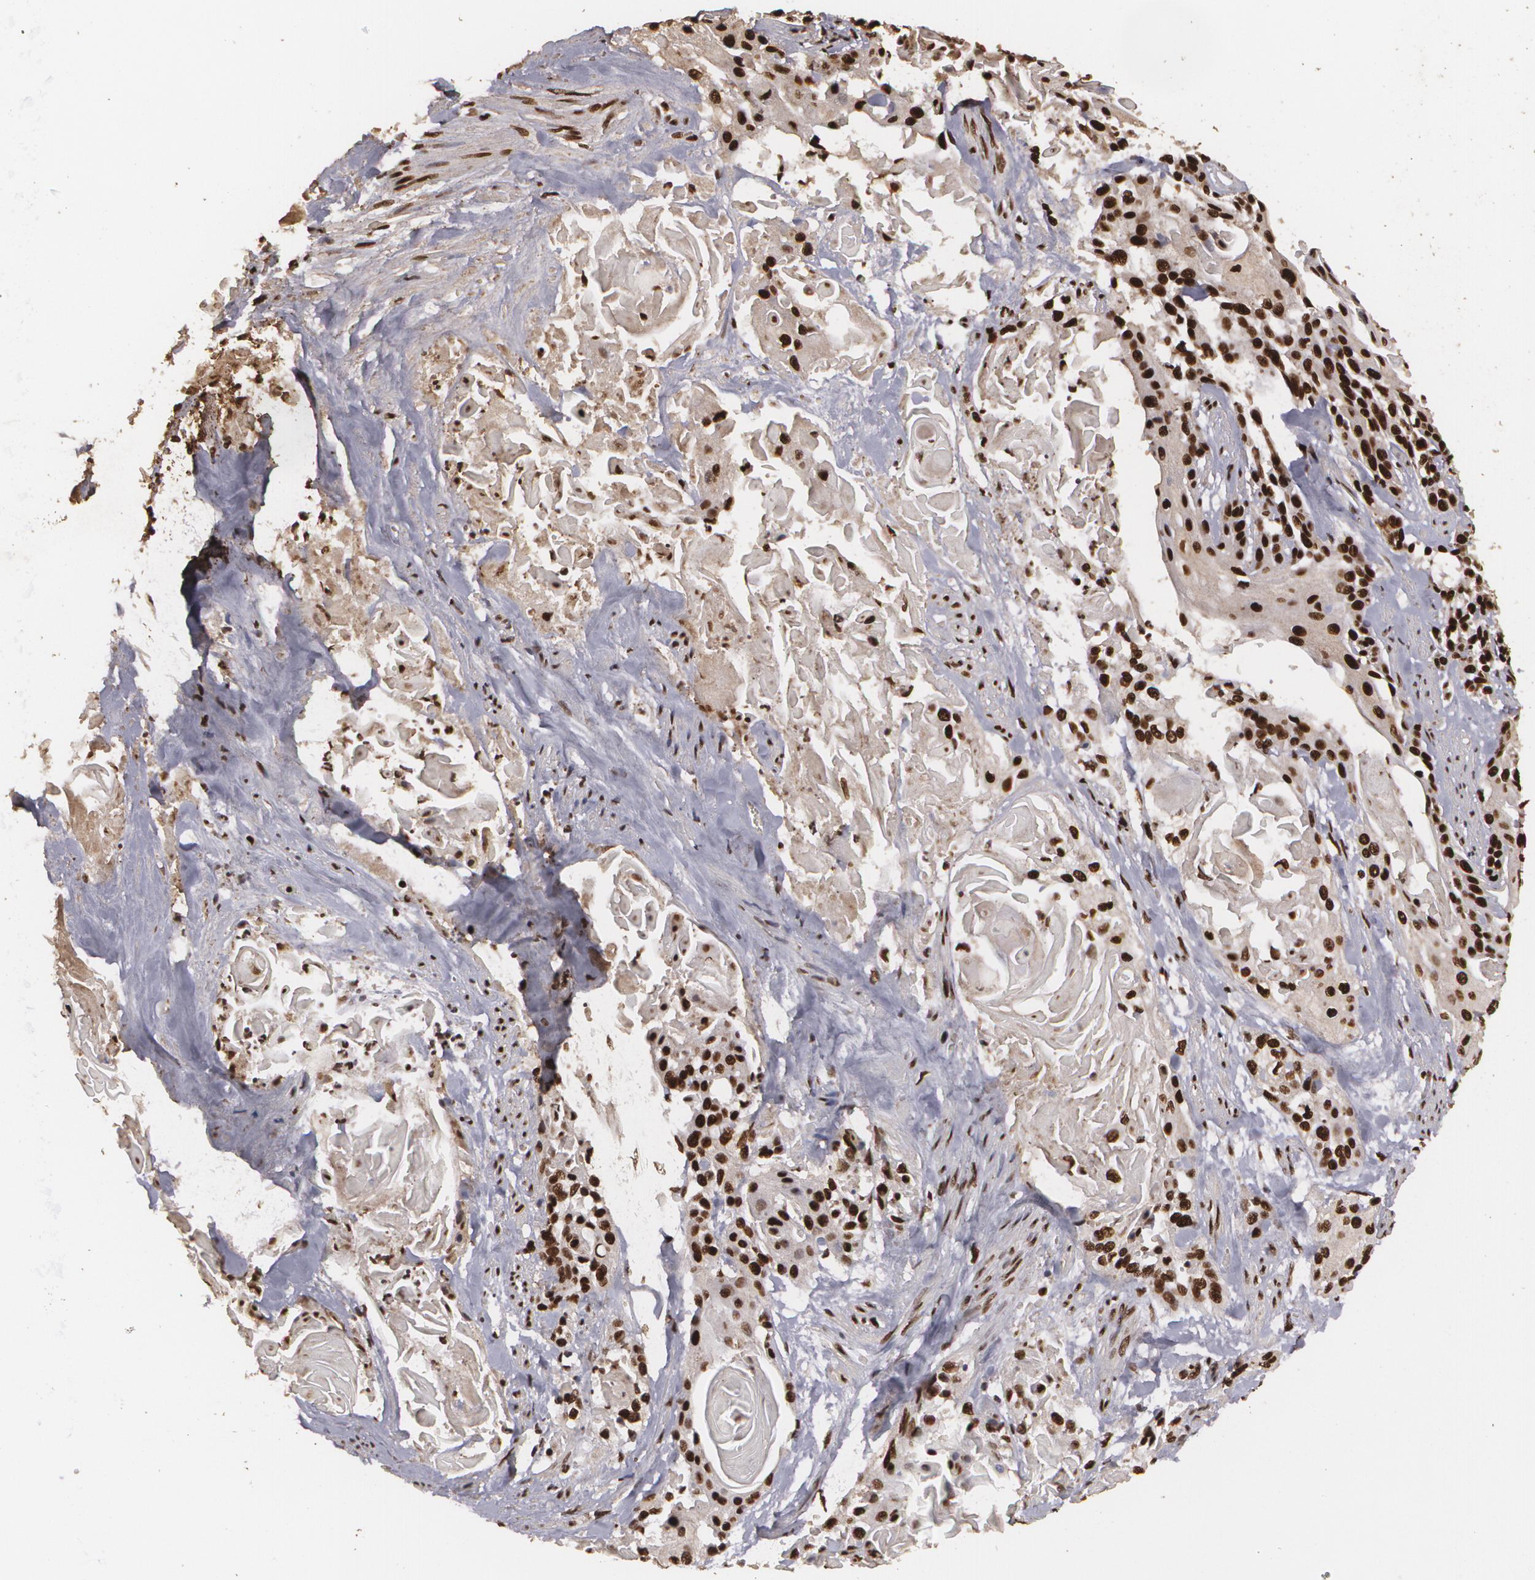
{"staining": {"intensity": "strong", "quantity": ">75%", "location": "cytoplasmic/membranous,nuclear"}, "tissue": "cervical cancer", "cell_type": "Tumor cells", "image_type": "cancer", "snomed": [{"axis": "morphology", "description": "Squamous cell carcinoma, NOS"}, {"axis": "topography", "description": "Cervix"}], "caption": "Protein staining of cervical cancer tissue exhibits strong cytoplasmic/membranous and nuclear staining in approximately >75% of tumor cells.", "gene": "RCOR1", "patient": {"sex": "female", "age": 57}}